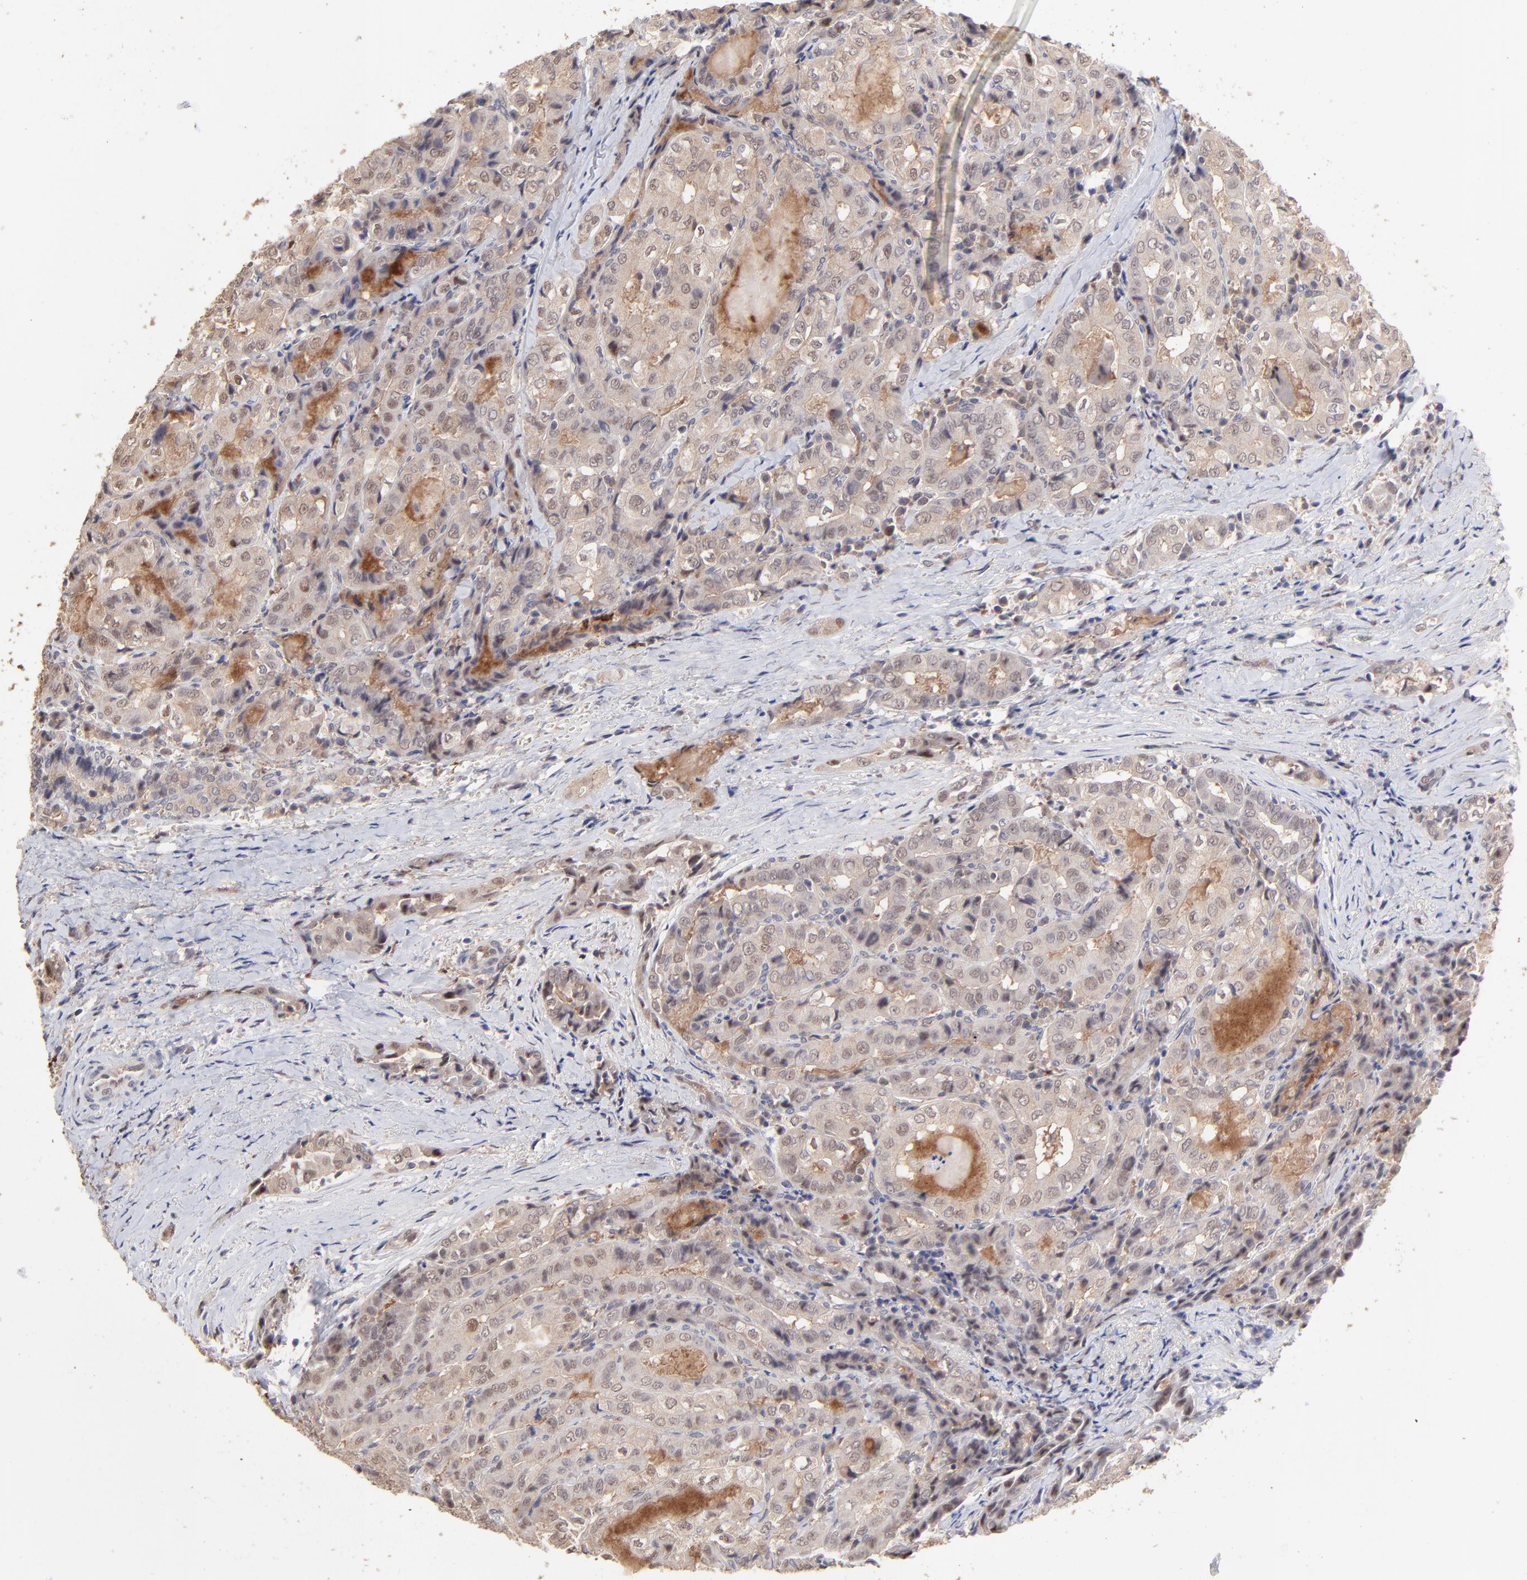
{"staining": {"intensity": "weak", "quantity": "<25%", "location": "cytoplasmic/membranous,nuclear"}, "tissue": "thyroid cancer", "cell_type": "Tumor cells", "image_type": "cancer", "snomed": [{"axis": "morphology", "description": "Papillary adenocarcinoma, NOS"}, {"axis": "topography", "description": "Thyroid gland"}], "caption": "IHC histopathology image of thyroid cancer (papillary adenocarcinoma) stained for a protein (brown), which demonstrates no expression in tumor cells. The staining was performed using DAB to visualize the protein expression in brown, while the nuclei were stained in blue with hematoxylin (Magnification: 20x).", "gene": "PSMD14", "patient": {"sex": "female", "age": 71}}